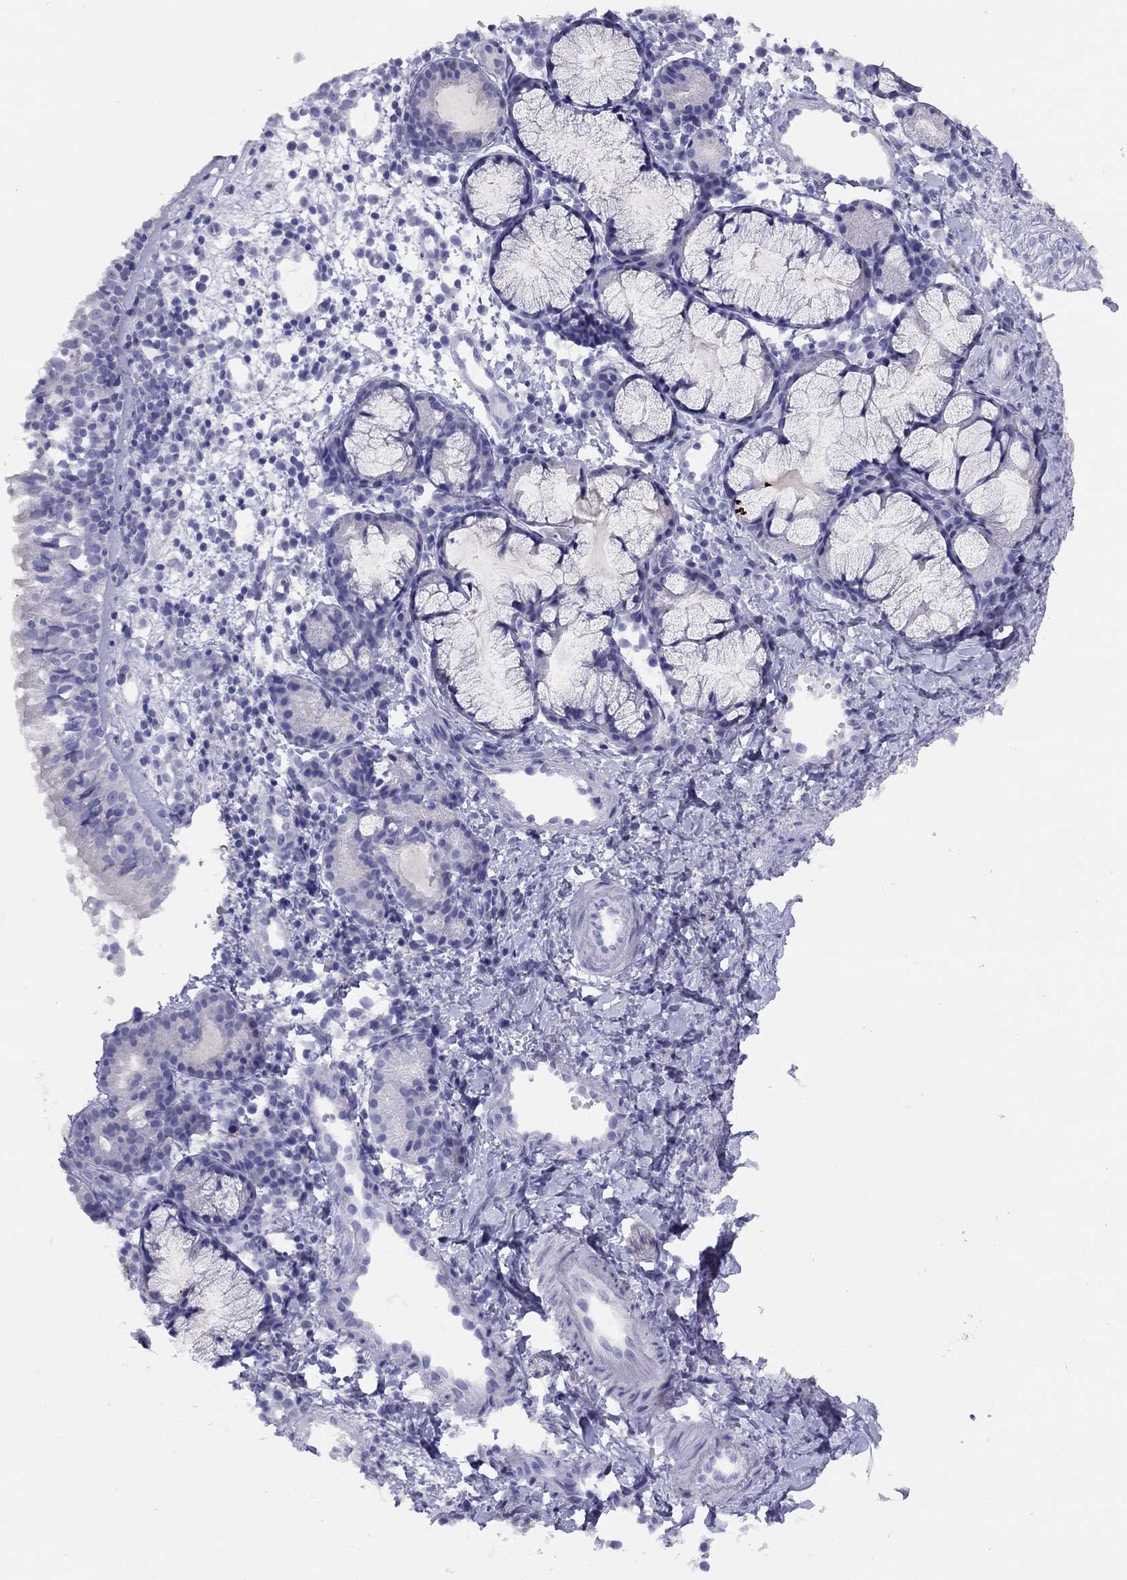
{"staining": {"intensity": "negative", "quantity": "none", "location": "none"}, "tissue": "nasopharynx", "cell_type": "Respiratory epithelial cells", "image_type": "normal", "snomed": [{"axis": "morphology", "description": "Normal tissue, NOS"}, {"axis": "topography", "description": "Nasopharynx"}], "caption": "Histopathology image shows no protein expression in respiratory epithelial cells of normal nasopharynx. (DAB IHC, high magnification).", "gene": "LRIT2", "patient": {"sex": "male", "age": 9}}